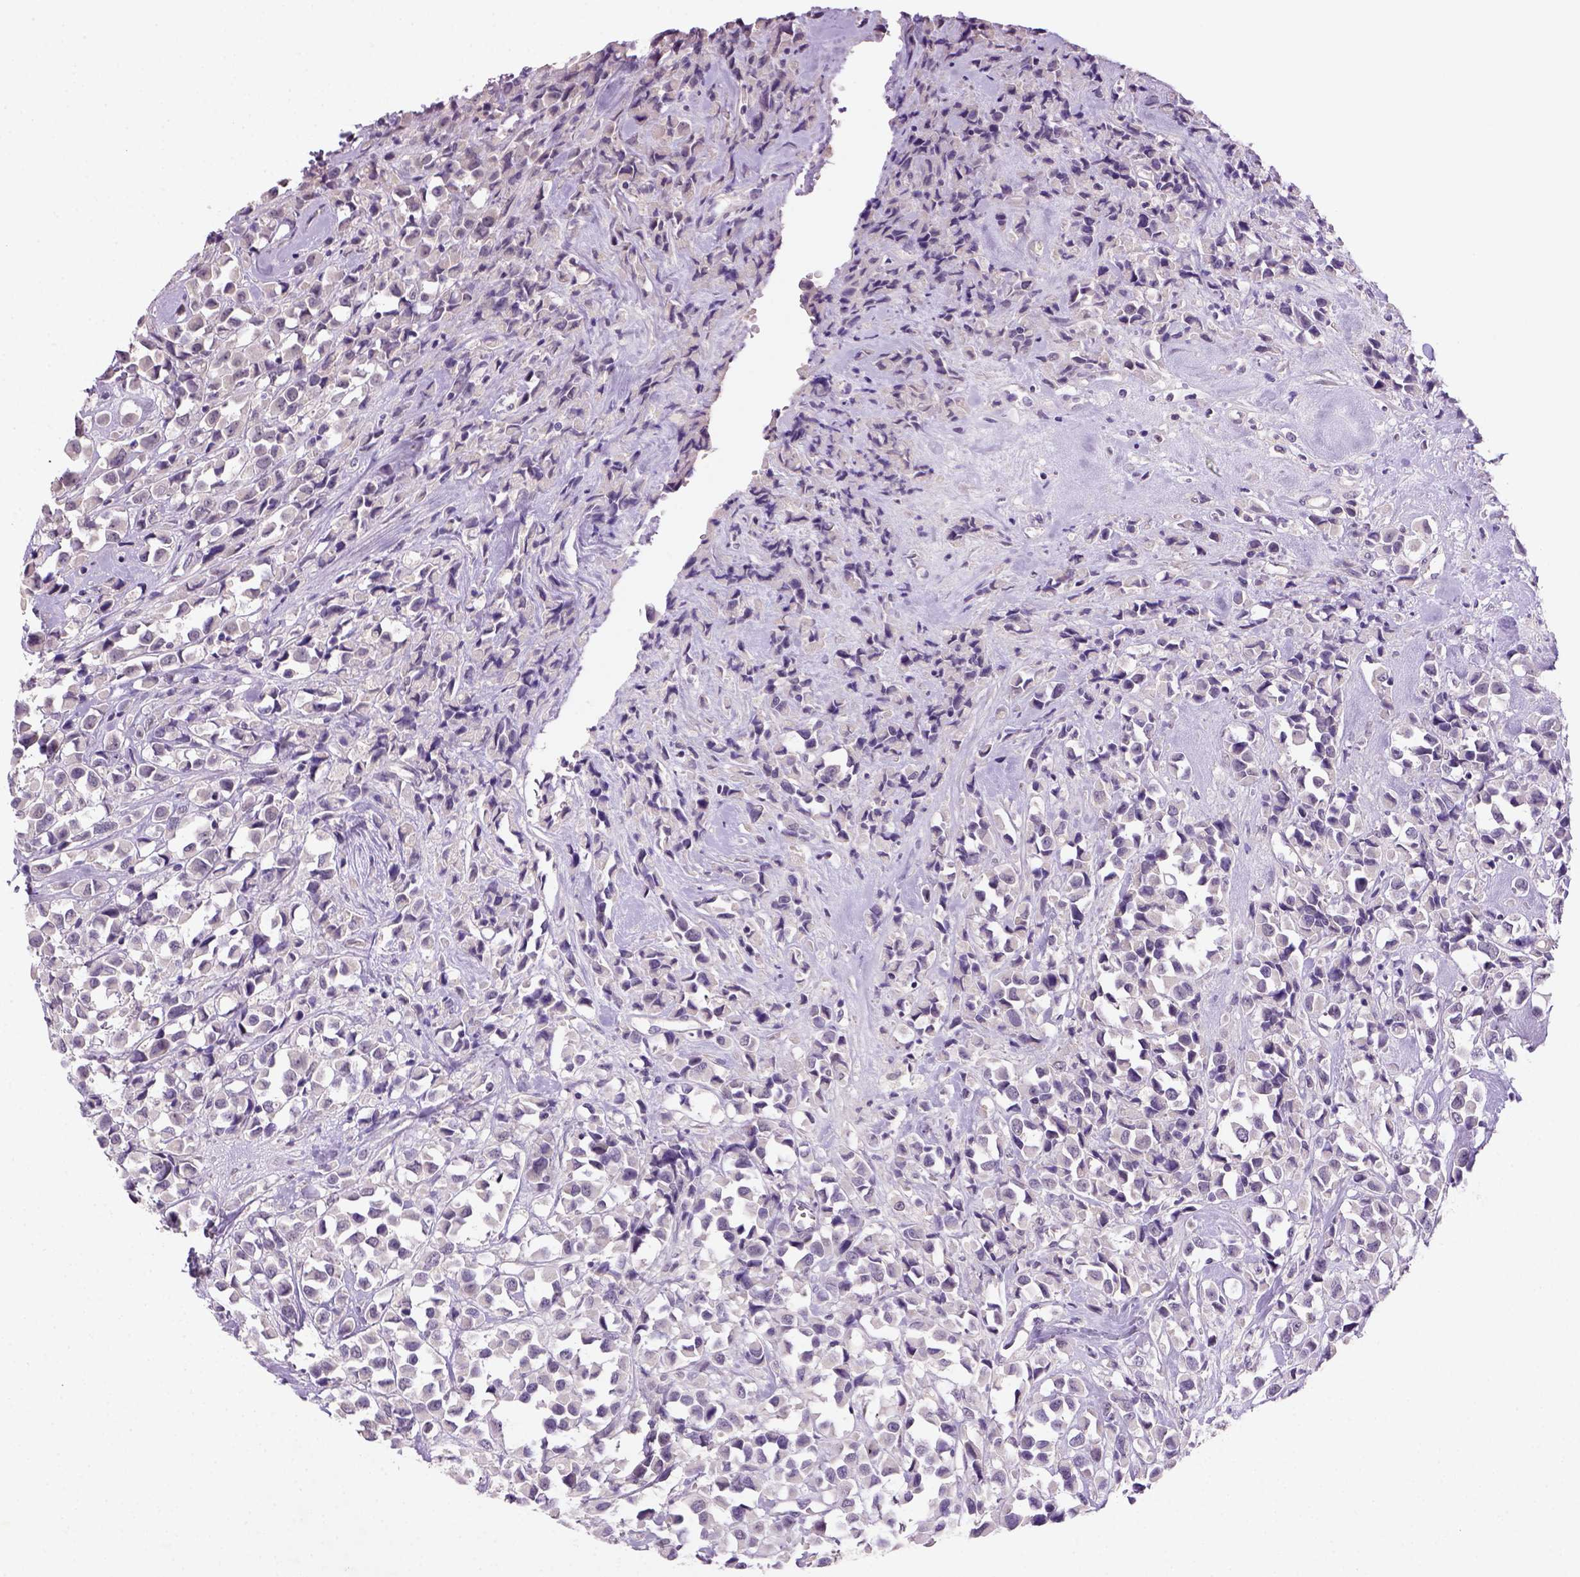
{"staining": {"intensity": "negative", "quantity": "none", "location": "none"}, "tissue": "breast cancer", "cell_type": "Tumor cells", "image_type": "cancer", "snomed": [{"axis": "morphology", "description": "Duct carcinoma"}, {"axis": "topography", "description": "Breast"}], "caption": "A micrograph of human breast infiltrating ductal carcinoma is negative for staining in tumor cells.", "gene": "NLGN2", "patient": {"sex": "female", "age": 61}}